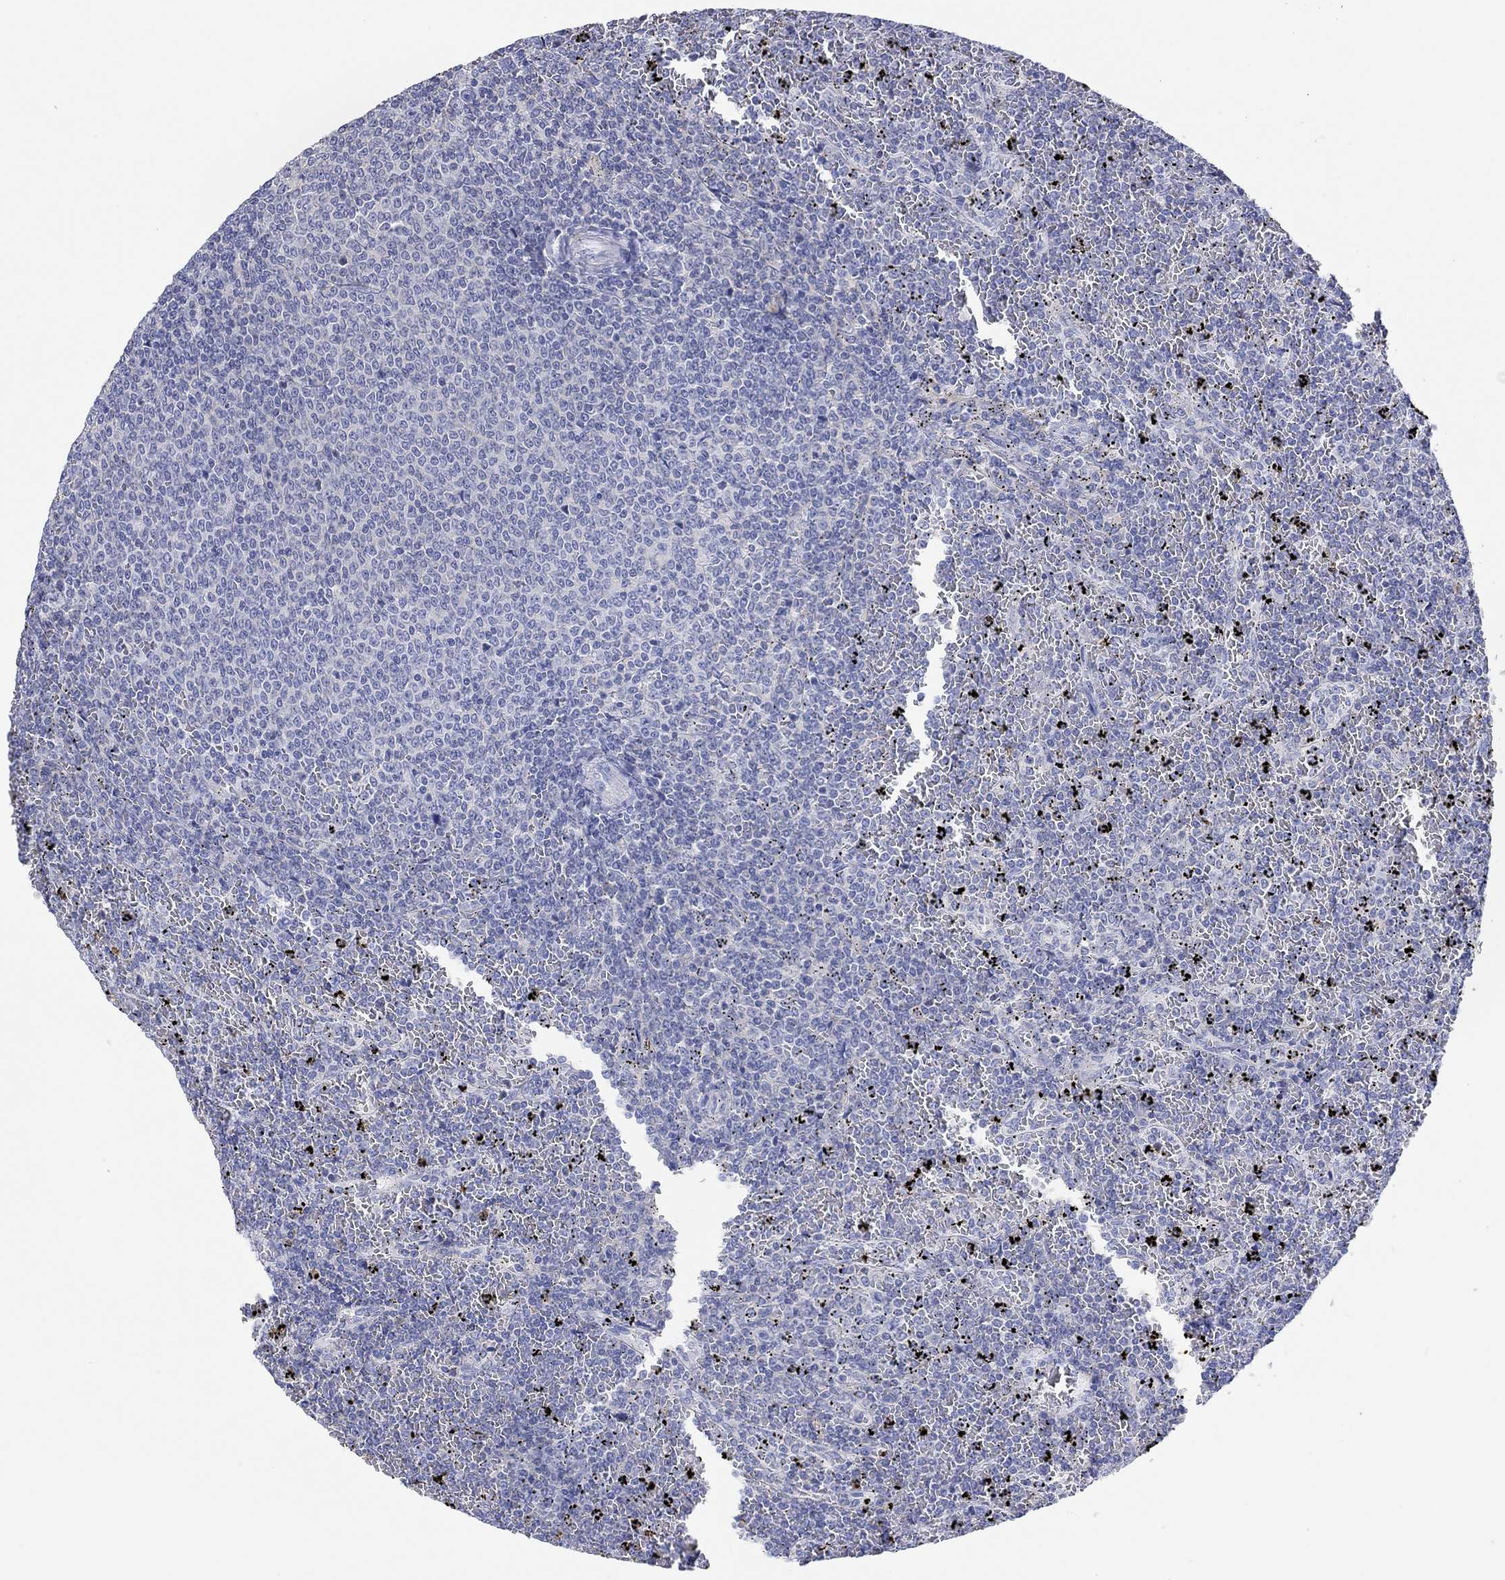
{"staining": {"intensity": "negative", "quantity": "none", "location": "none"}, "tissue": "lymphoma", "cell_type": "Tumor cells", "image_type": "cancer", "snomed": [{"axis": "morphology", "description": "Malignant lymphoma, non-Hodgkin's type, Low grade"}, {"axis": "topography", "description": "Spleen"}], "caption": "Immunohistochemical staining of human lymphoma displays no significant positivity in tumor cells.", "gene": "PPIL6", "patient": {"sex": "female", "age": 77}}